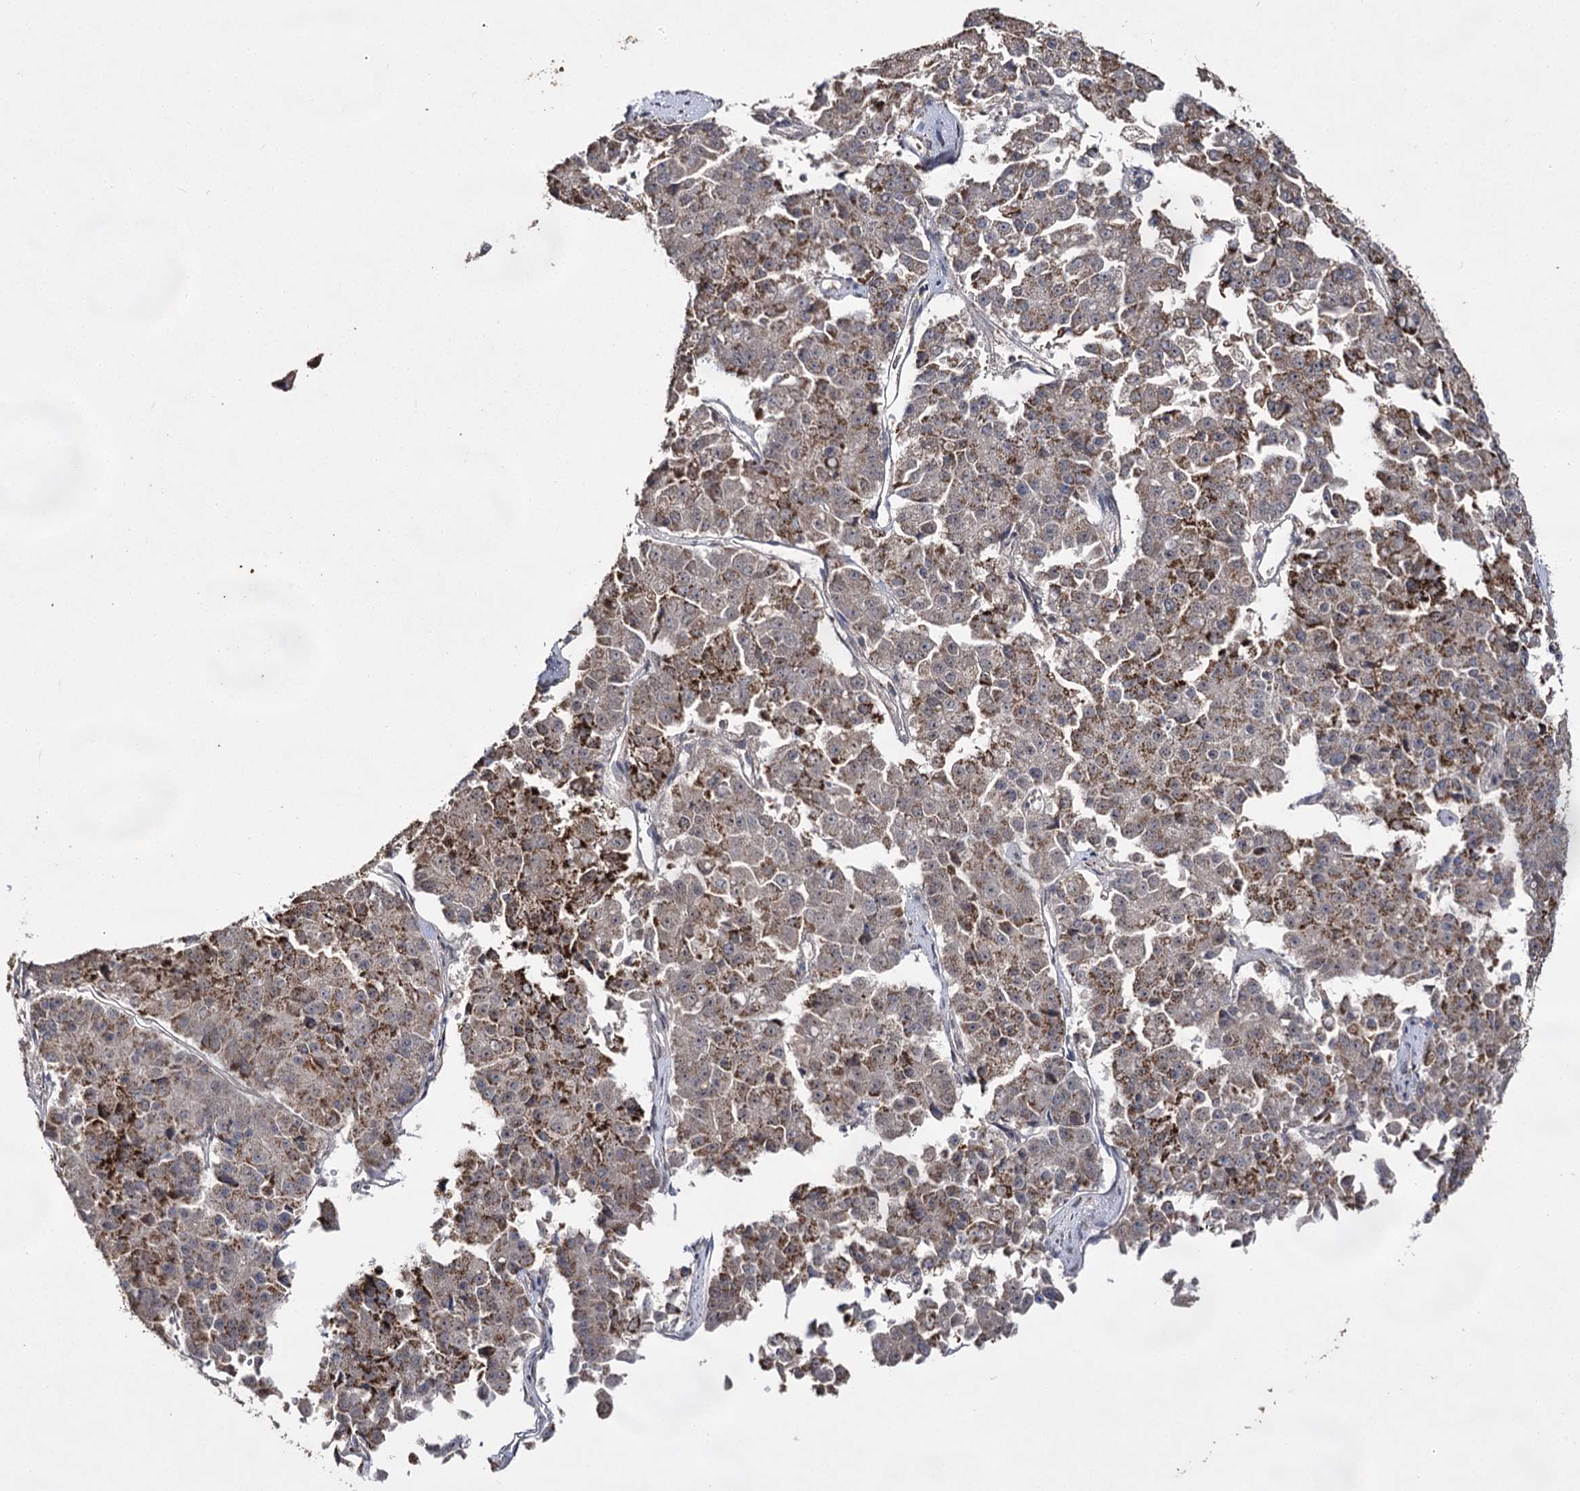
{"staining": {"intensity": "moderate", "quantity": "25%-75%", "location": "cytoplasmic/membranous"}, "tissue": "pancreatic cancer", "cell_type": "Tumor cells", "image_type": "cancer", "snomed": [{"axis": "morphology", "description": "Adenocarcinoma, NOS"}, {"axis": "topography", "description": "Pancreas"}], "caption": "This is an image of IHC staining of pancreatic cancer (adenocarcinoma), which shows moderate positivity in the cytoplasmic/membranous of tumor cells.", "gene": "ACTR6", "patient": {"sex": "male", "age": 50}}